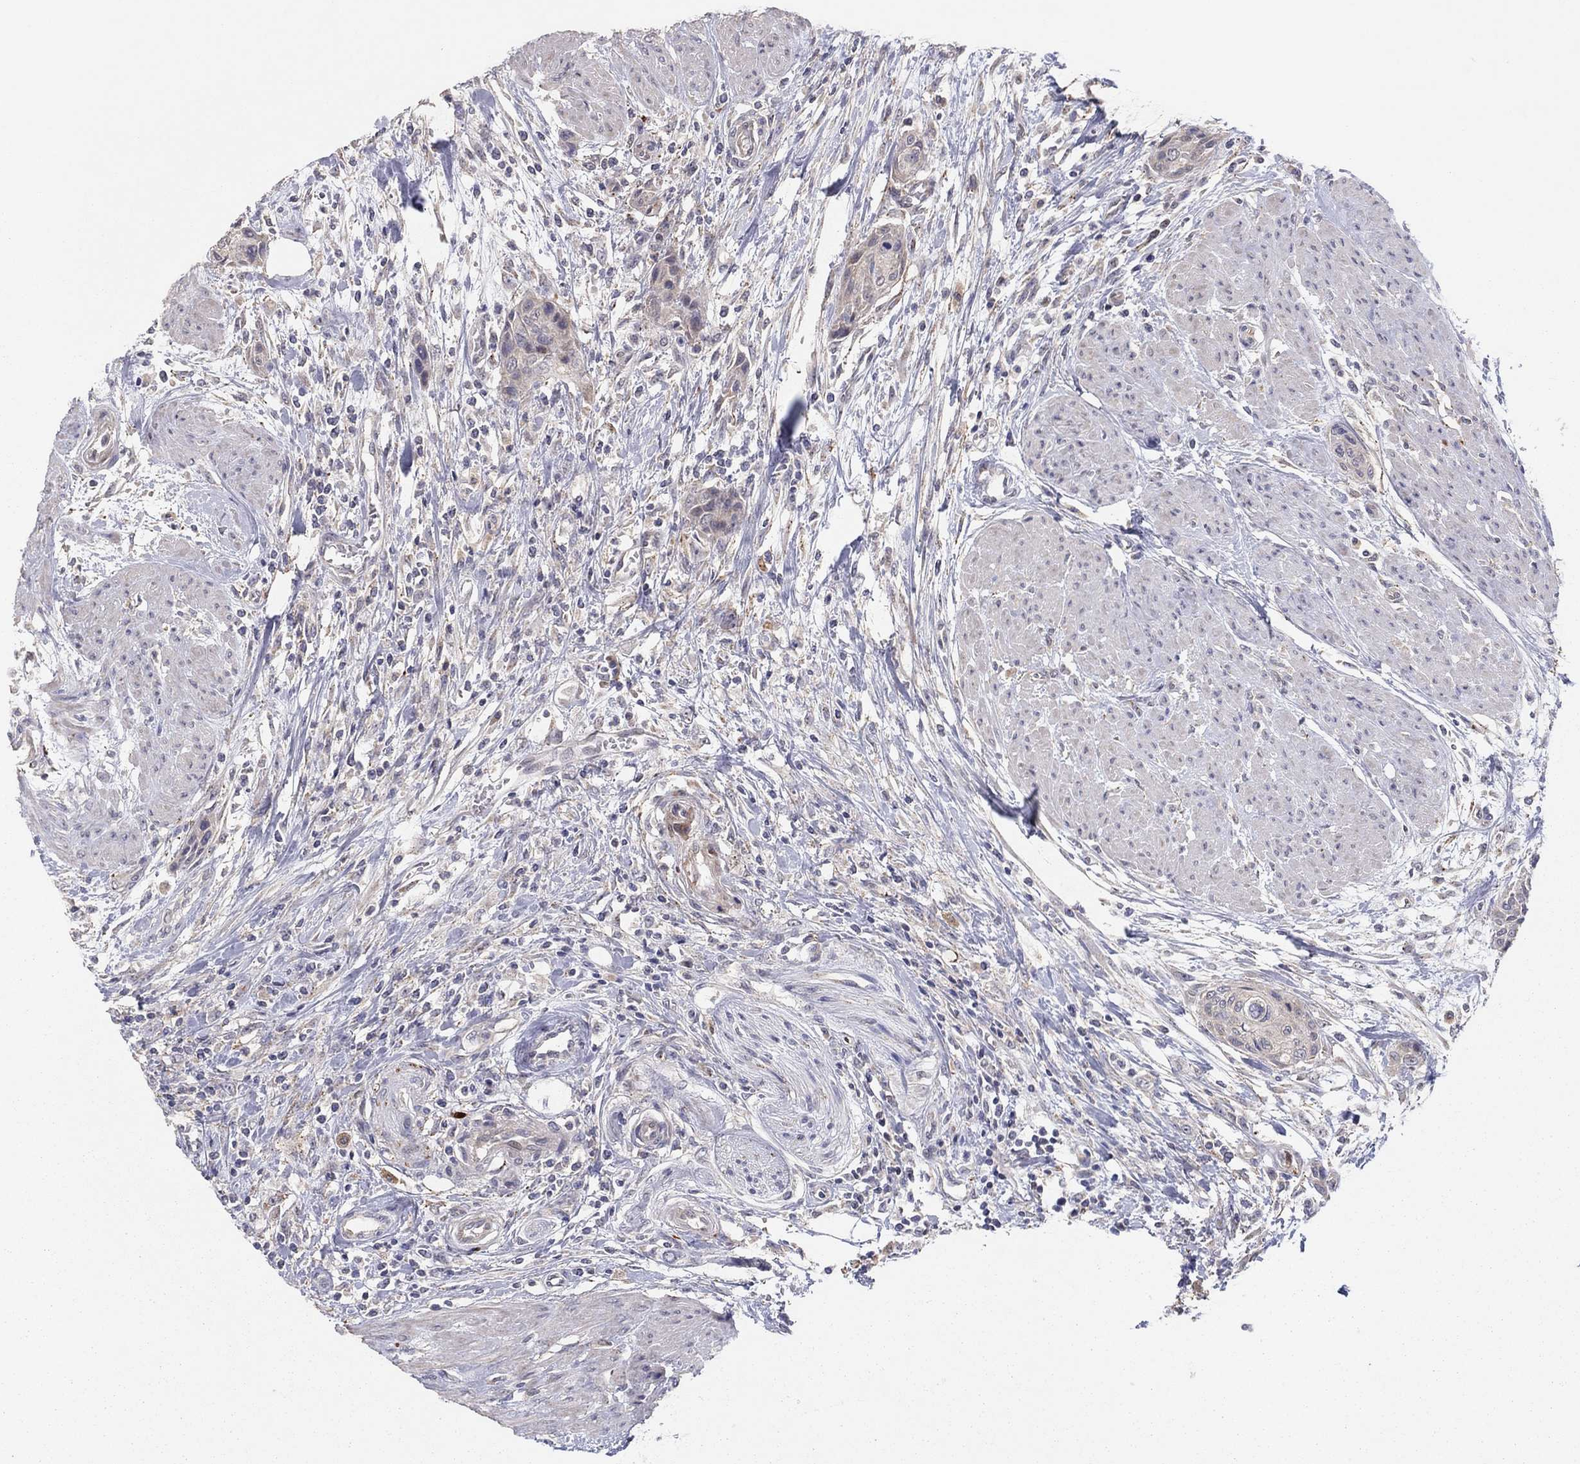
{"staining": {"intensity": "negative", "quantity": "none", "location": "none"}, "tissue": "urothelial cancer", "cell_type": "Tumor cells", "image_type": "cancer", "snomed": [{"axis": "morphology", "description": "Urothelial carcinoma, High grade"}, {"axis": "topography", "description": "Urinary bladder"}], "caption": "Protein analysis of urothelial cancer demonstrates no significant expression in tumor cells.", "gene": "CRACDL", "patient": {"sex": "male", "age": 35}}